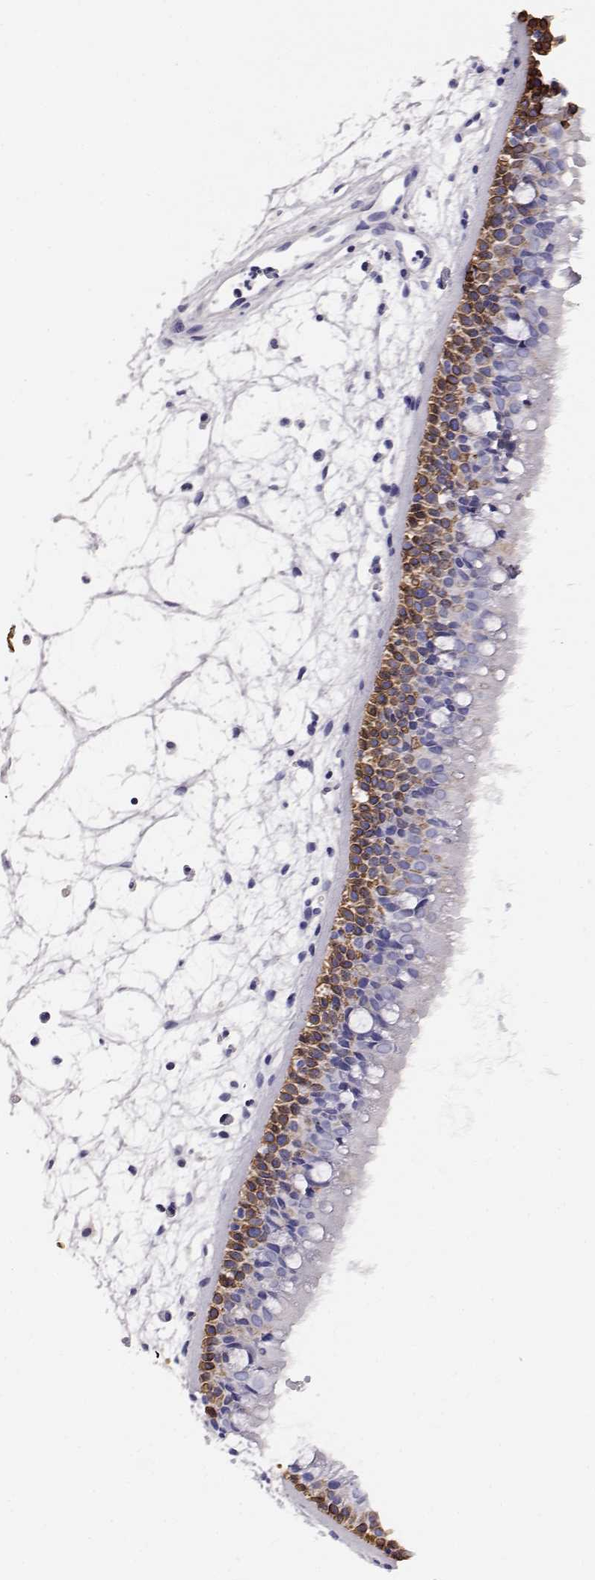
{"staining": {"intensity": "moderate", "quantity": "25%-75%", "location": "cytoplasmic/membranous"}, "tissue": "nasopharynx", "cell_type": "Respiratory epithelial cells", "image_type": "normal", "snomed": [{"axis": "morphology", "description": "Normal tissue, NOS"}, {"axis": "topography", "description": "Nasopharynx"}], "caption": "Respiratory epithelial cells display medium levels of moderate cytoplasmic/membranous staining in about 25%-75% of cells in benign nasopharynx.", "gene": "AKR1B1", "patient": {"sex": "female", "age": 68}}